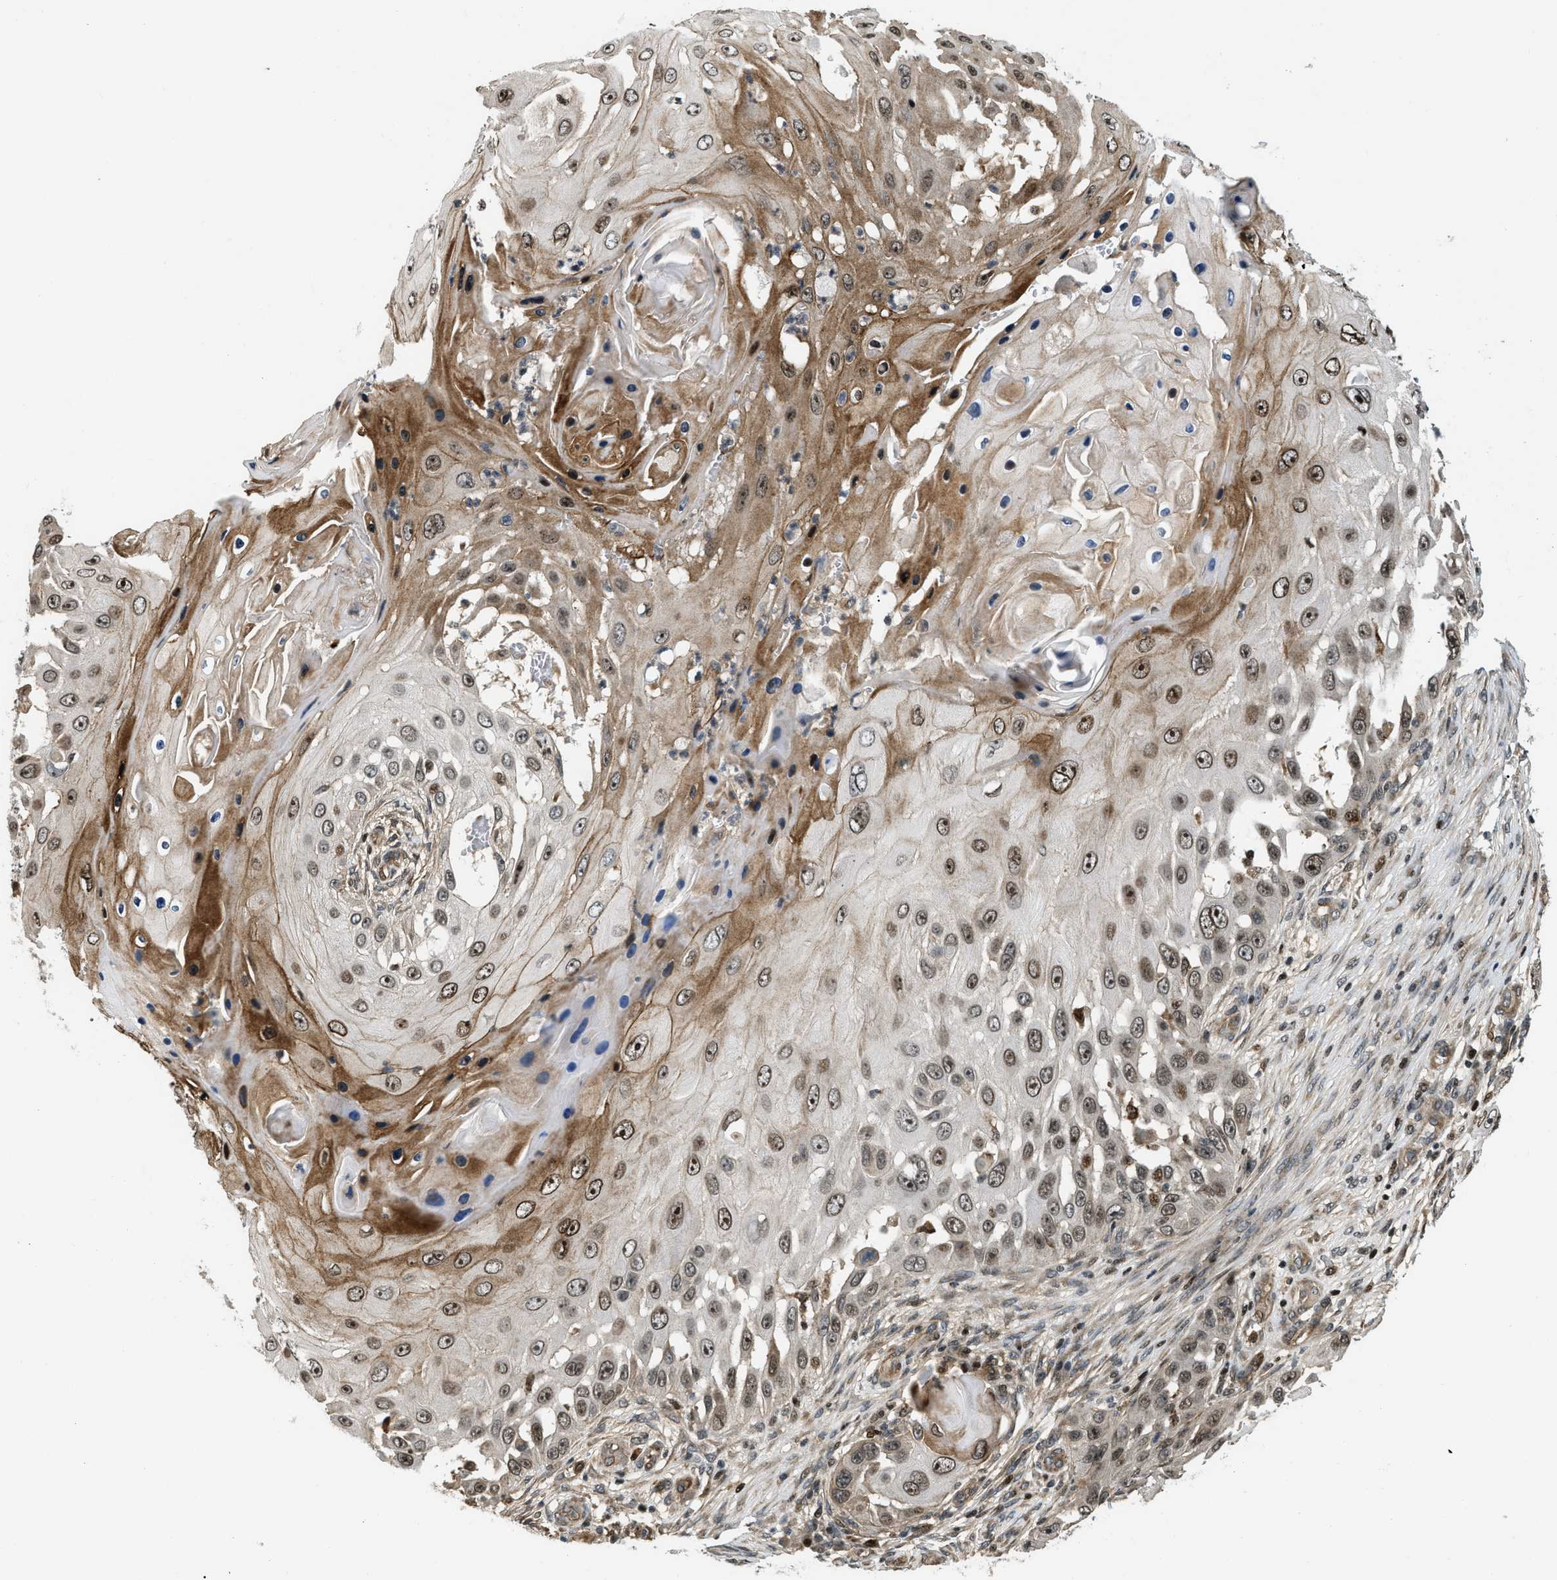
{"staining": {"intensity": "moderate", "quantity": ">75%", "location": "cytoplasmic/membranous,nuclear"}, "tissue": "skin cancer", "cell_type": "Tumor cells", "image_type": "cancer", "snomed": [{"axis": "morphology", "description": "Squamous cell carcinoma, NOS"}, {"axis": "topography", "description": "Skin"}], "caption": "This histopathology image displays IHC staining of human skin squamous cell carcinoma, with medium moderate cytoplasmic/membranous and nuclear expression in about >75% of tumor cells.", "gene": "LTA4H", "patient": {"sex": "female", "age": 44}}